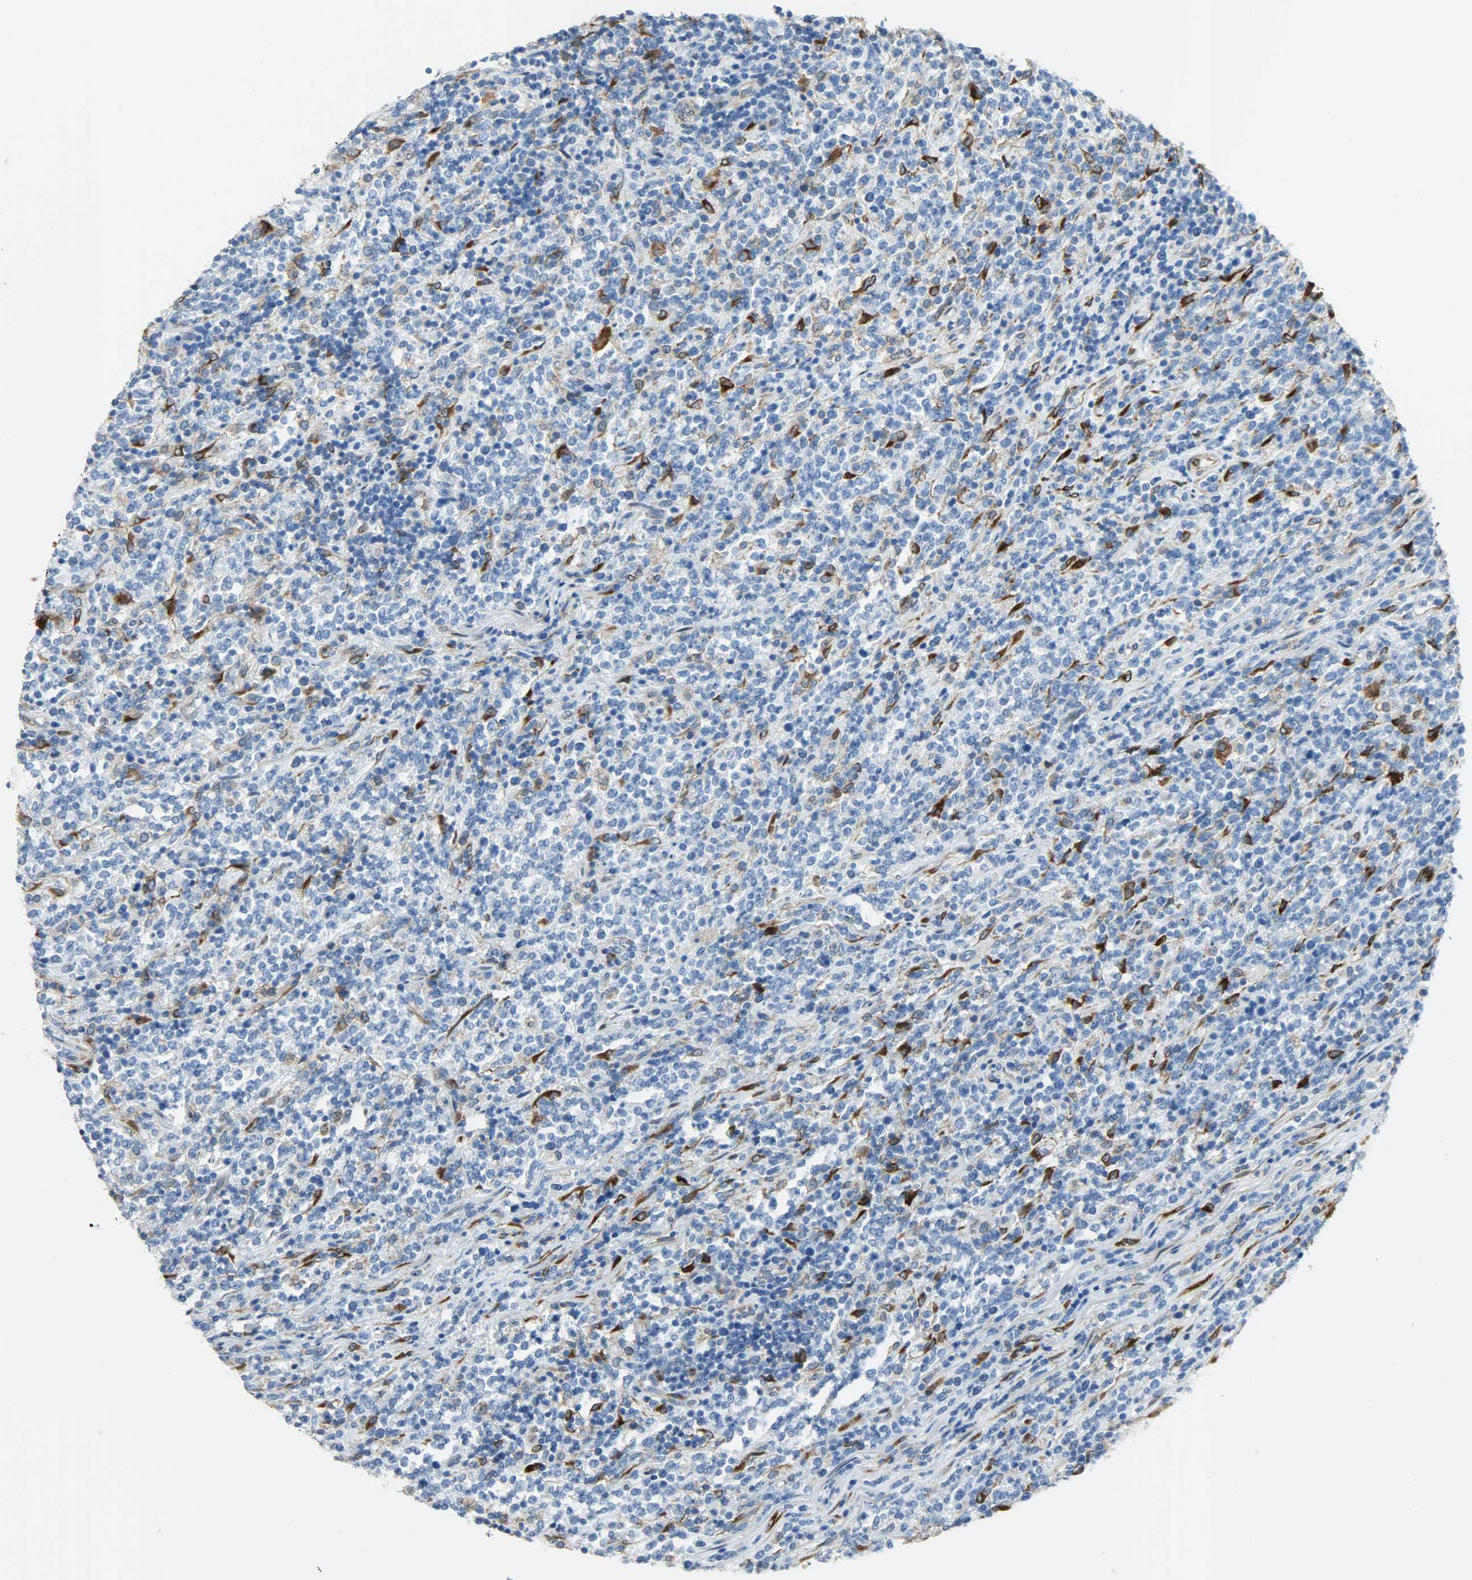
{"staining": {"intensity": "negative", "quantity": "none", "location": "none"}, "tissue": "lymphoma", "cell_type": "Tumor cells", "image_type": "cancer", "snomed": [{"axis": "morphology", "description": "Malignant lymphoma, non-Hodgkin's type, High grade"}, {"axis": "topography", "description": "Soft tissue"}], "caption": "DAB (3,3'-diaminobenzidine) immunohistochemical staining of human high-grade malignant lymphoma, non-Hodgkin's type exhibits no significant positivity in tumor cells. (Brightfield microscopy of DAB (3,3'-diaminobenzidine) immunohistochemistry at high magnification).", "gene": "PKD2", "patient": {"sex": "male", "age": 18}}